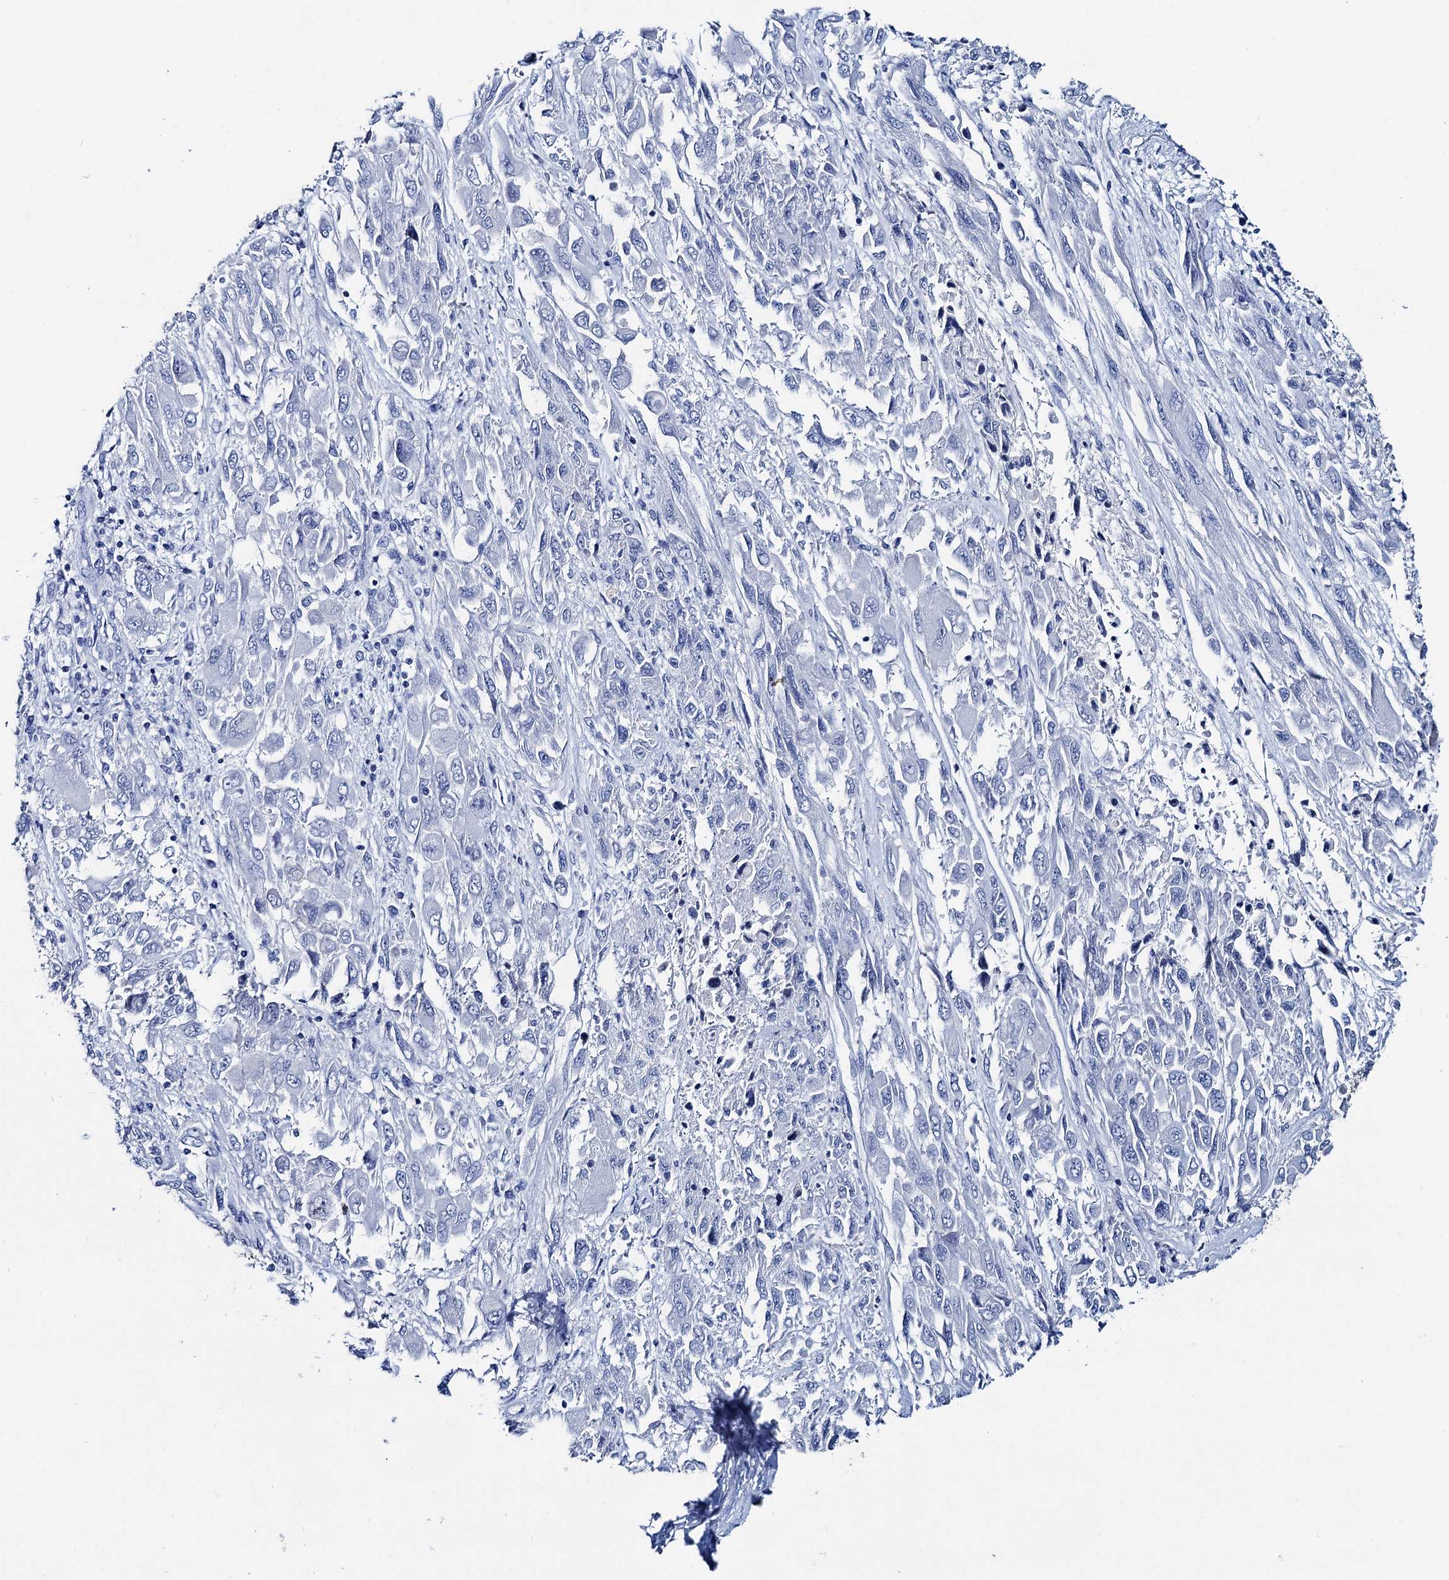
{"staining": {"intensity": "negative", "quantity": "none", "location": "none"}, "tissue": "melanoma", "cell_type": "Tumor cells", "image_type": "cancer", "snomed": [{"axis": "morphology", "description": "Malignant melanoma, NOS"}, {"axis": "topography", "description": "Skin"}], "caption": "Micrograph shows no significant protein staining in tumor cells of melanoma.", "gene": "BRINP1", "patient": {"sex": "female", "age": 91}}